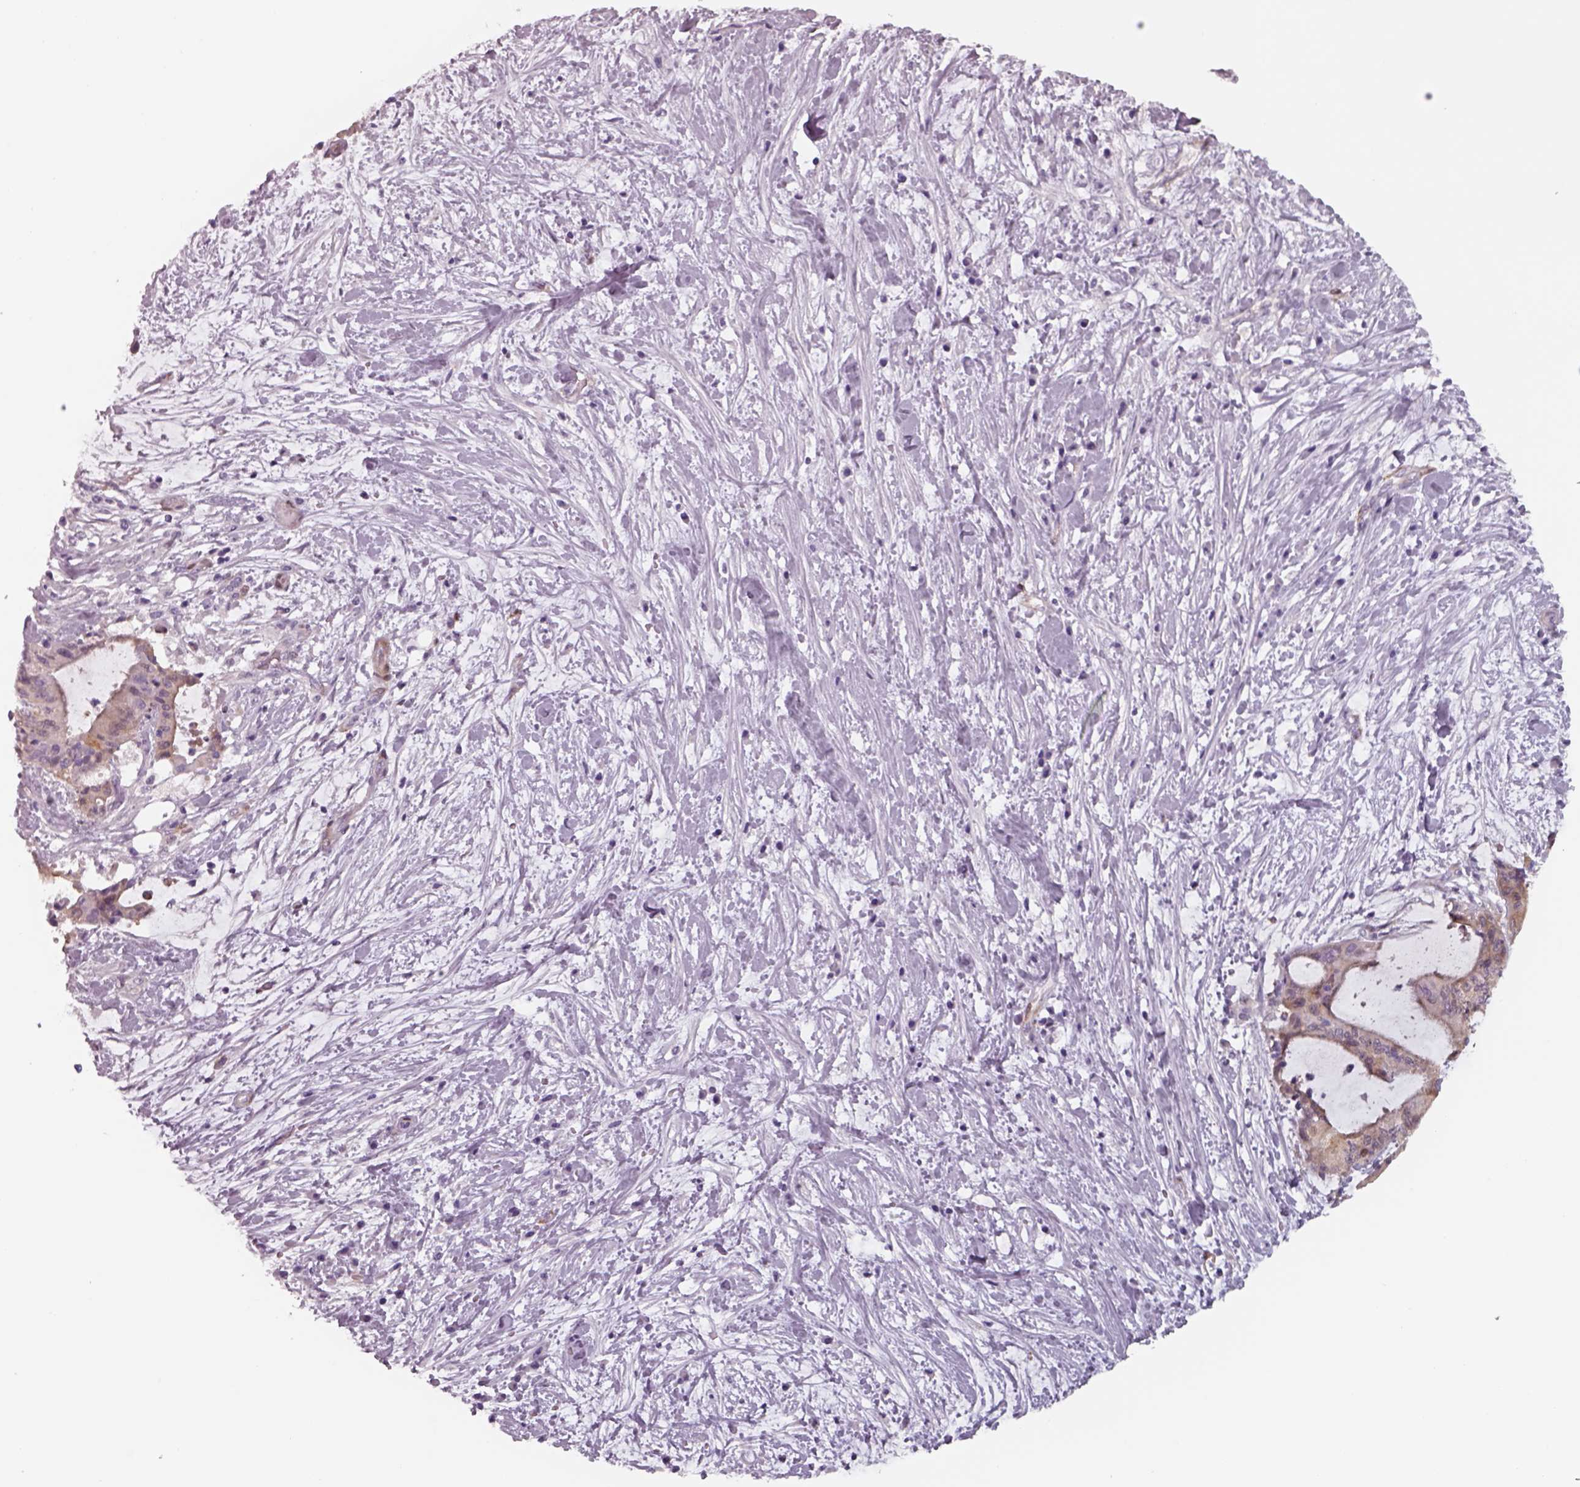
{"staining": {"intensity": "negative", "quantity": "none", "location": "none"}, "tissue": "liver cancer", "cell_type": "Tumor cells", "image_type": "cancer", "snomed": [{"axis": "morphology", "description": "Cholangiocarcinoma"}, {"axis": "topography", "description": "Liver"}], "caption": "High power microscopy image of an immunohistochemistry (IHC) micrograph of cholangiocarcinoma (liver), revealing no significant staining in tumor cells. (Brightfield microscopy of DAB immunohistochemistry at high magnification).", "gene": "ISYNA1", "patient": {"sex": "female", "age": 73}}